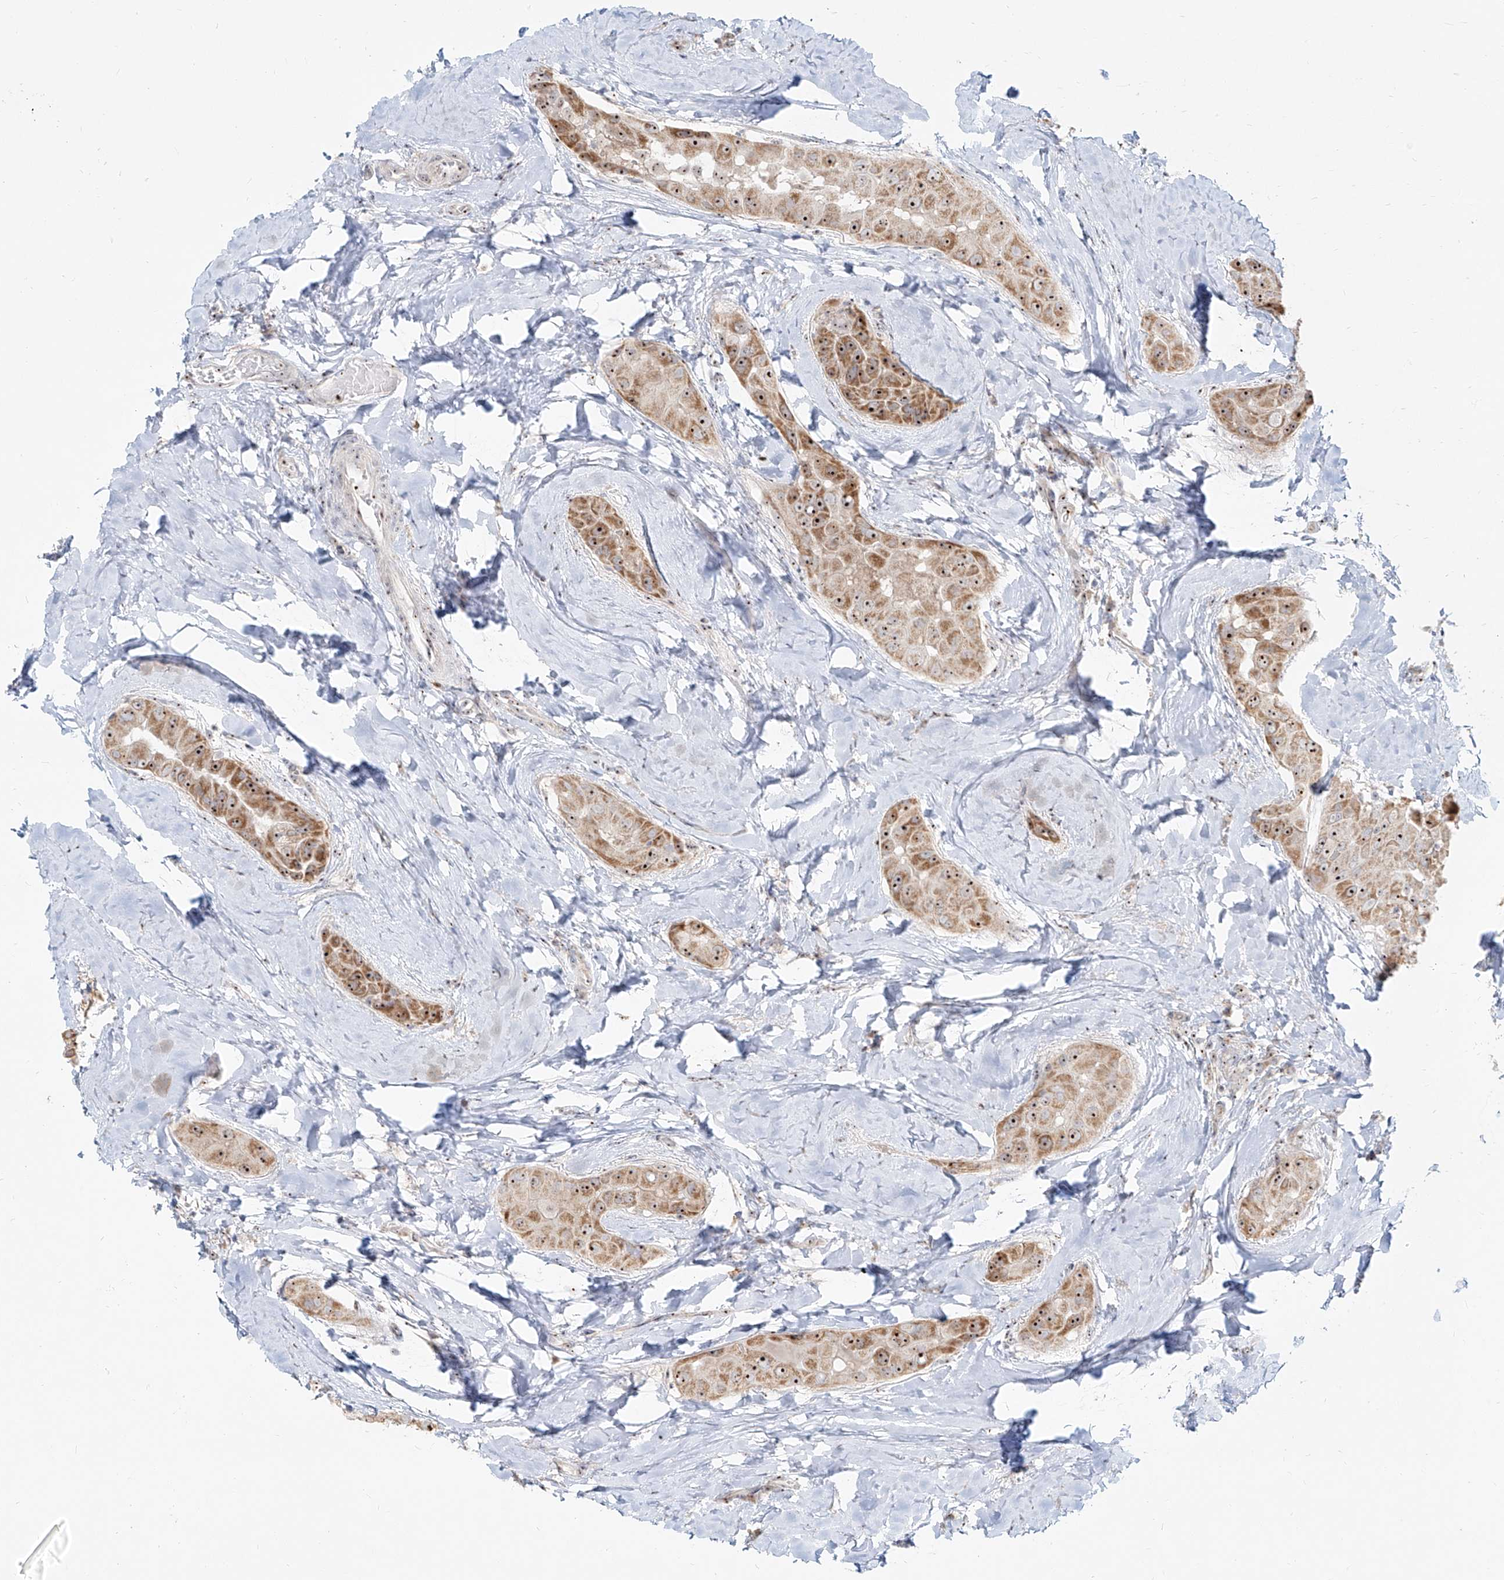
{"staining": {"intensity": "strong", "quantity": ">75%", "location": "cytoplasmic/membranous,nuclear"}, "tissue": "thyroid cancer", "cell_type": "Tumor cells", "image_type": "cancer", "snomed": [{"axis": "morphology", "description": "Papillary adenocarcinoma, NOS"}, {"axis": "topography", "description": "Thyroid gland"}], "caption": "This is a micrograph of immunohistochemistry staining of thyroid cancer (papillary adenocarcinoma), which shows strong positivity in the cytoplasmic/membranous and nuclear of tumor cells.", "gene": "BYSL", "patient": {"sex": "male", "age": 33}}